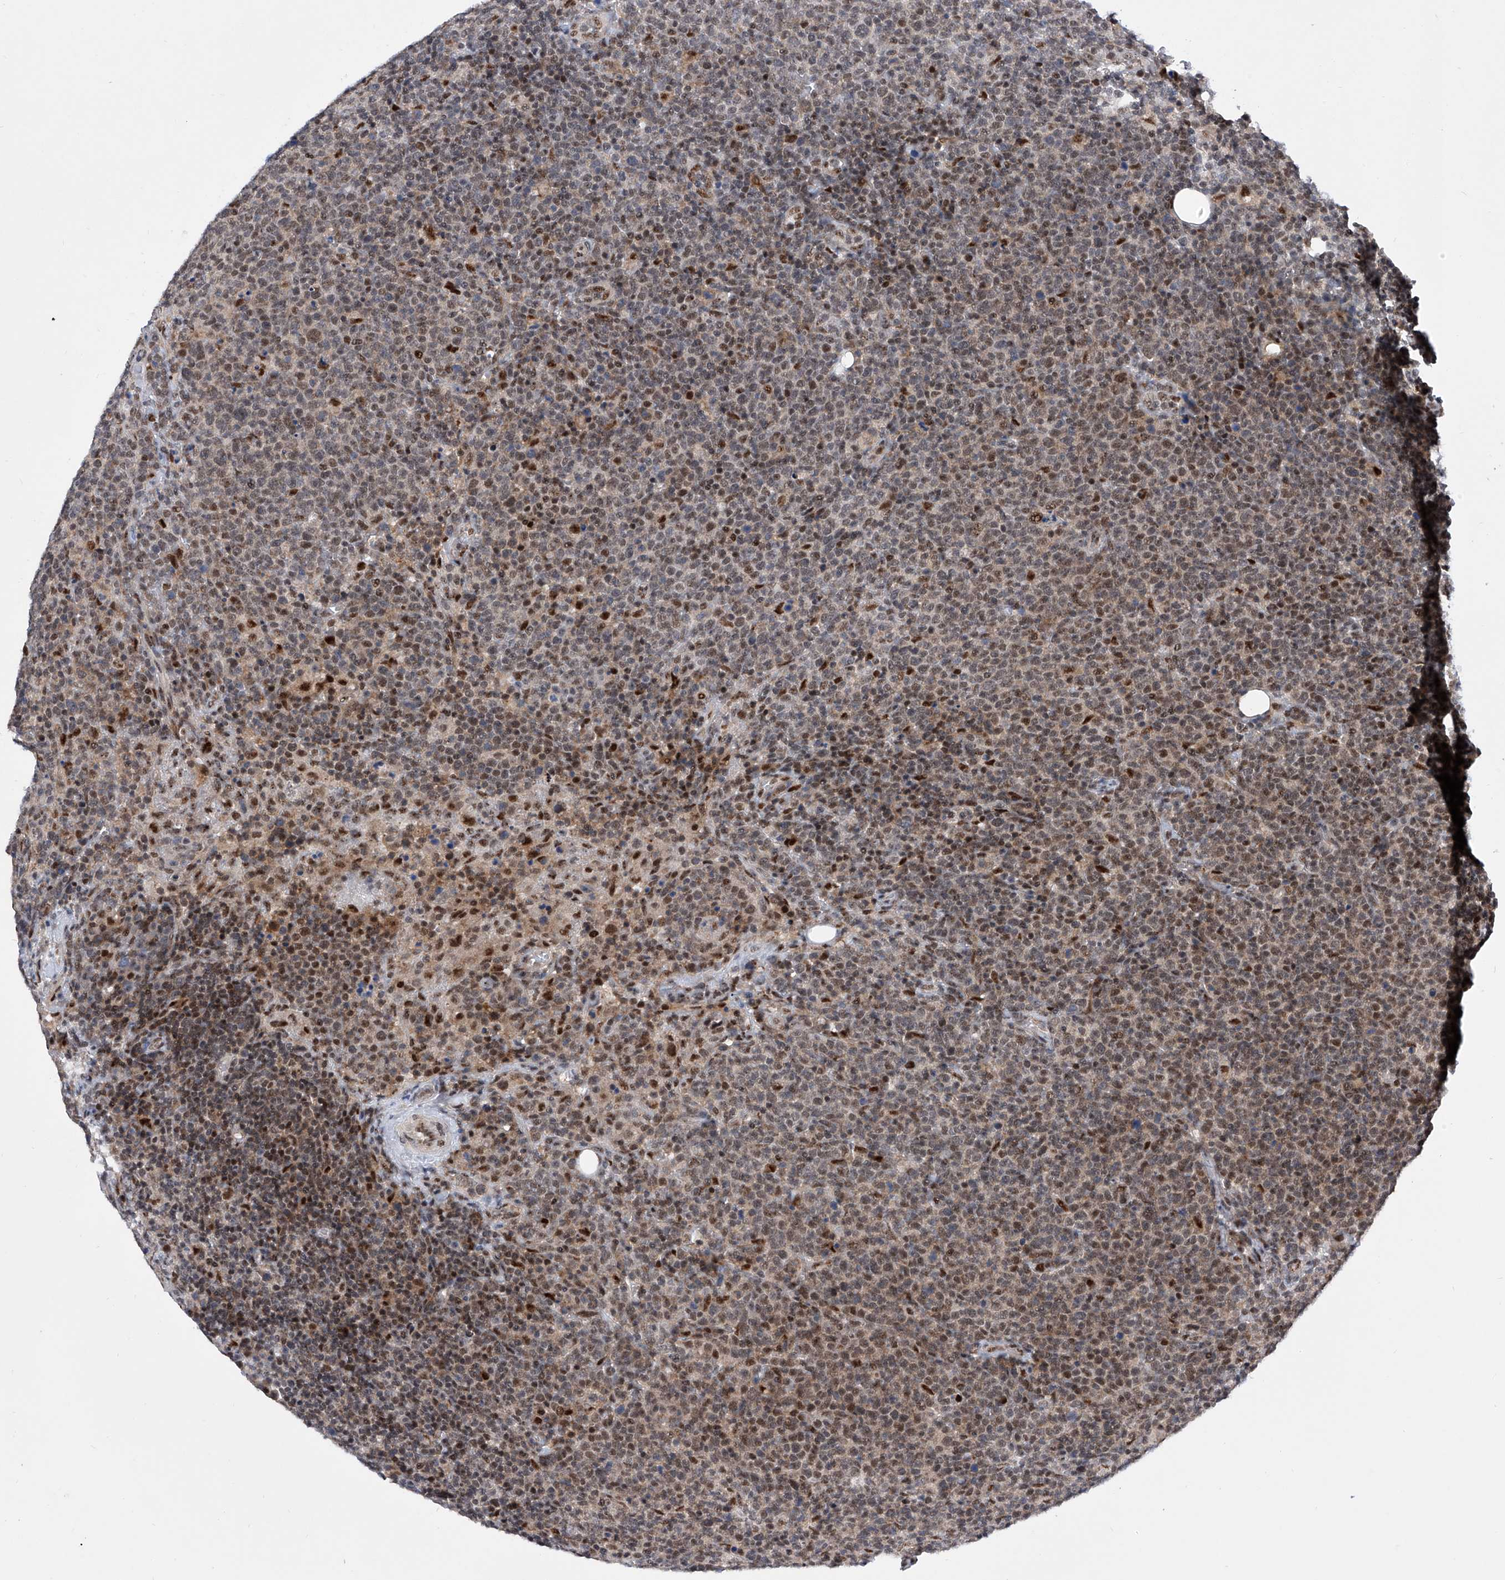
{"staining": {"intensity": "moderate", "quantity": ">75%", "location": "nuclear"}, "tissue": "lymphoma", "cell_type": "Tumor cells", "image_type": "cancer", "snomed": [{"axis": "morphology", "description": "Malignant lymphoma, non-Hodgkin's type, High grade"}, {"axis": "topography", "description": "Lymph node"}], "caption": "Tumor cells demonstrate medium levels of moderate nuclear positivity in about >75% of cells in human malignant lymphoma, non-Hodgkin's type (high-grade). The protein of interest is shown in brown color, while the nuclei are stained blue.", "gene": "RAD54L", "patient": {"sex": "male", "age": 61}}